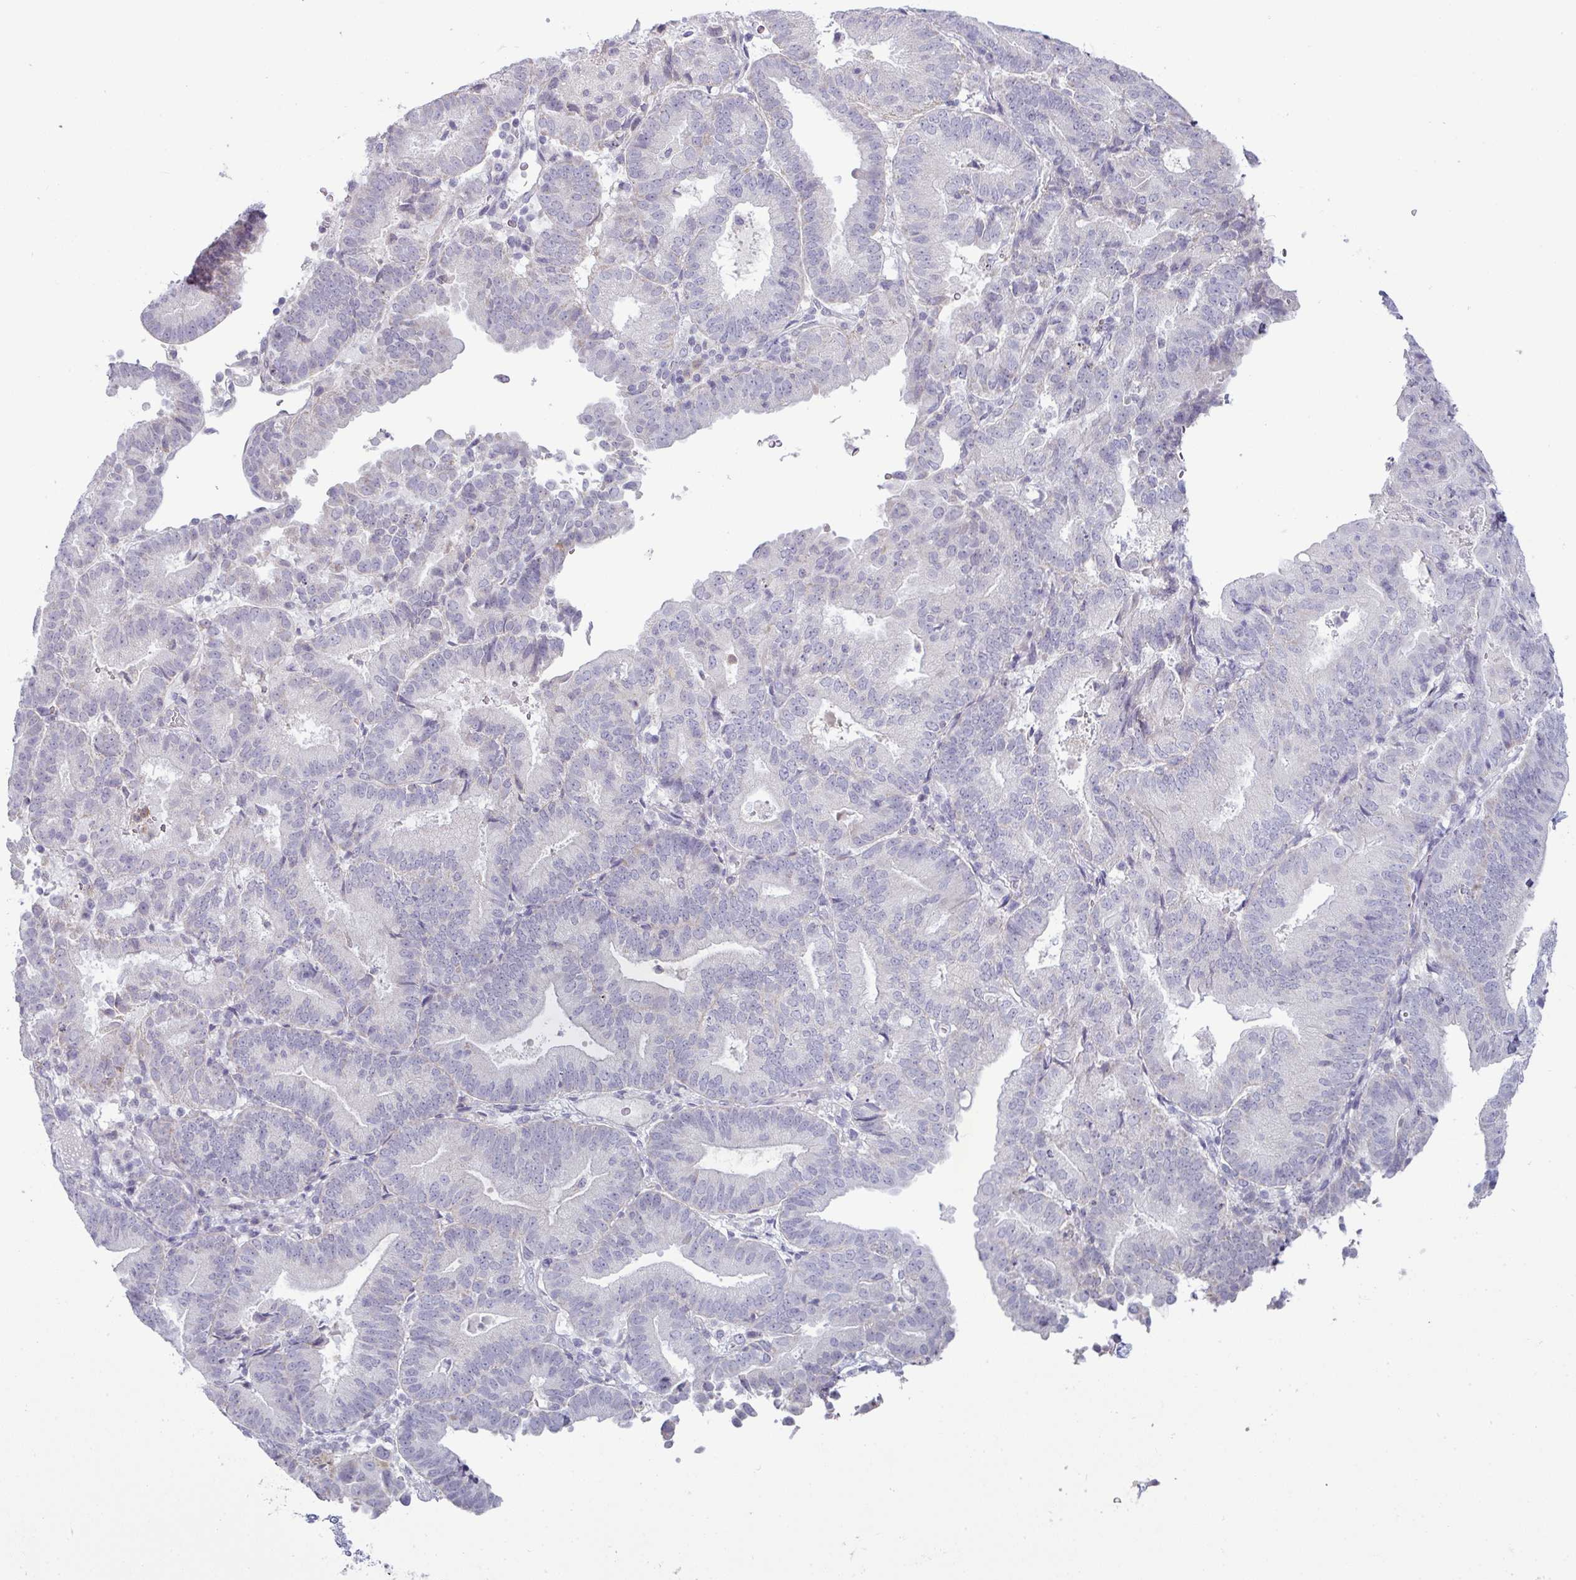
{"staining": {"intensity": "negative", "quantity": "none", "location": "none"}, "tissue": "endometrial cancer", "cell_type": "Tumor cells", "image_type": "cancer", "snomed": [{"axis": "morphology", "description": "Adenocarcinoma, NOS"}, {"axis": "topography", "description": "Endometrium"}], "caption": "High magnification brightfield microscopy of endometrial cancer (adenocarcinoma) stained with DAB (3,3'-diaminobenzidine) (brown) and counterstained with hematoxylin (blue): tumor cells show no significant positivity.", "gene": "HBEGF", "patient": {"sex": "female", "age": 70}}